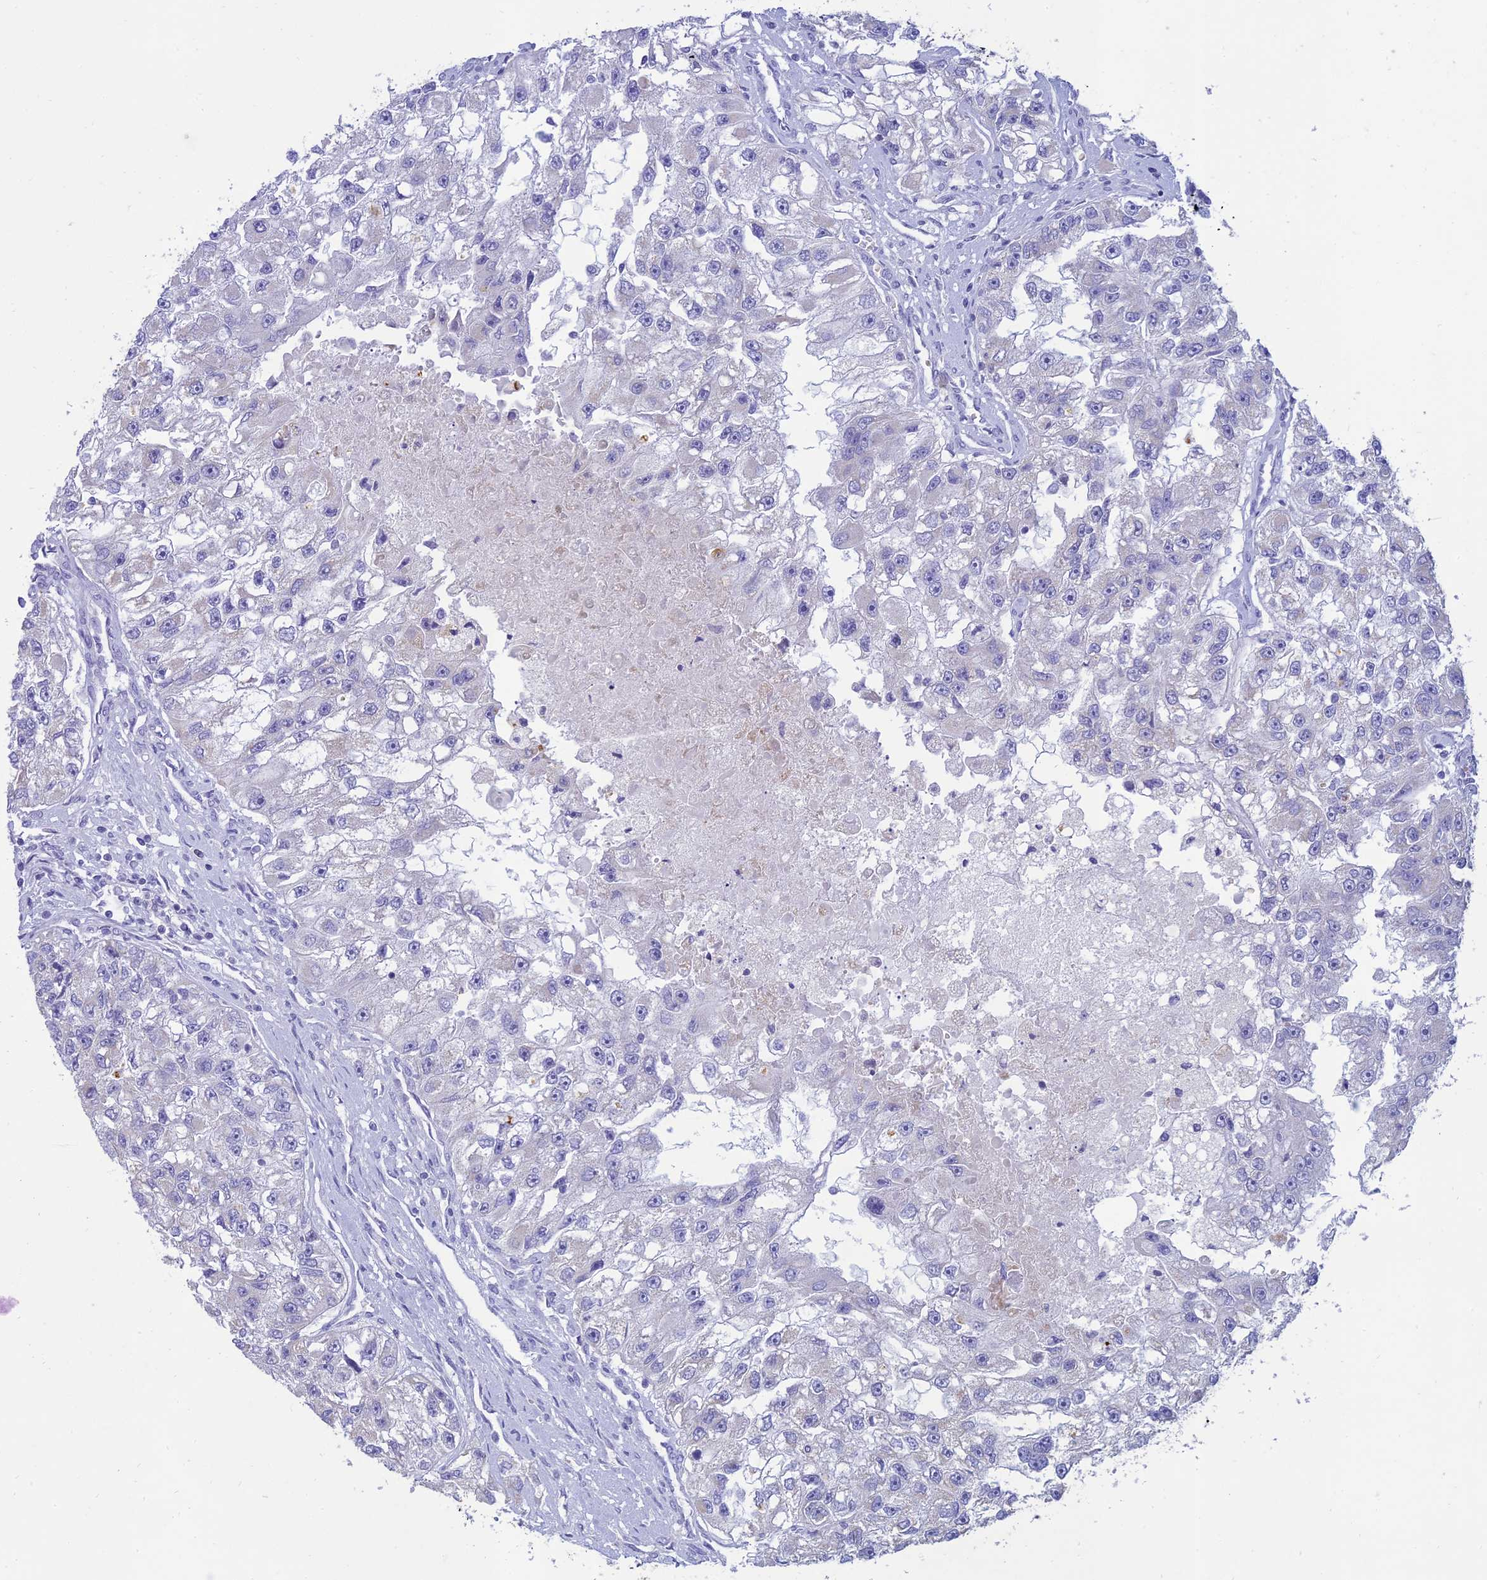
{"staining": {"intensity": "negative", "quantity": "none", "location": "none"}, "tissue": "renal cancer", "cell_type": "Tumor cells", "image_type": "cancer", "snomed": [{"axis": "morphology", "description": "Adenocarcinoma, NOS"}, {"axis": "topography", "description": "Kidney"}], "caption": "Renal adenocarcinoma stained for a protein using immunohistochemistry exhibits no positivity tumor cells.", "gene": "MAL2", "patient": {"sex": "male", "age": 63}}